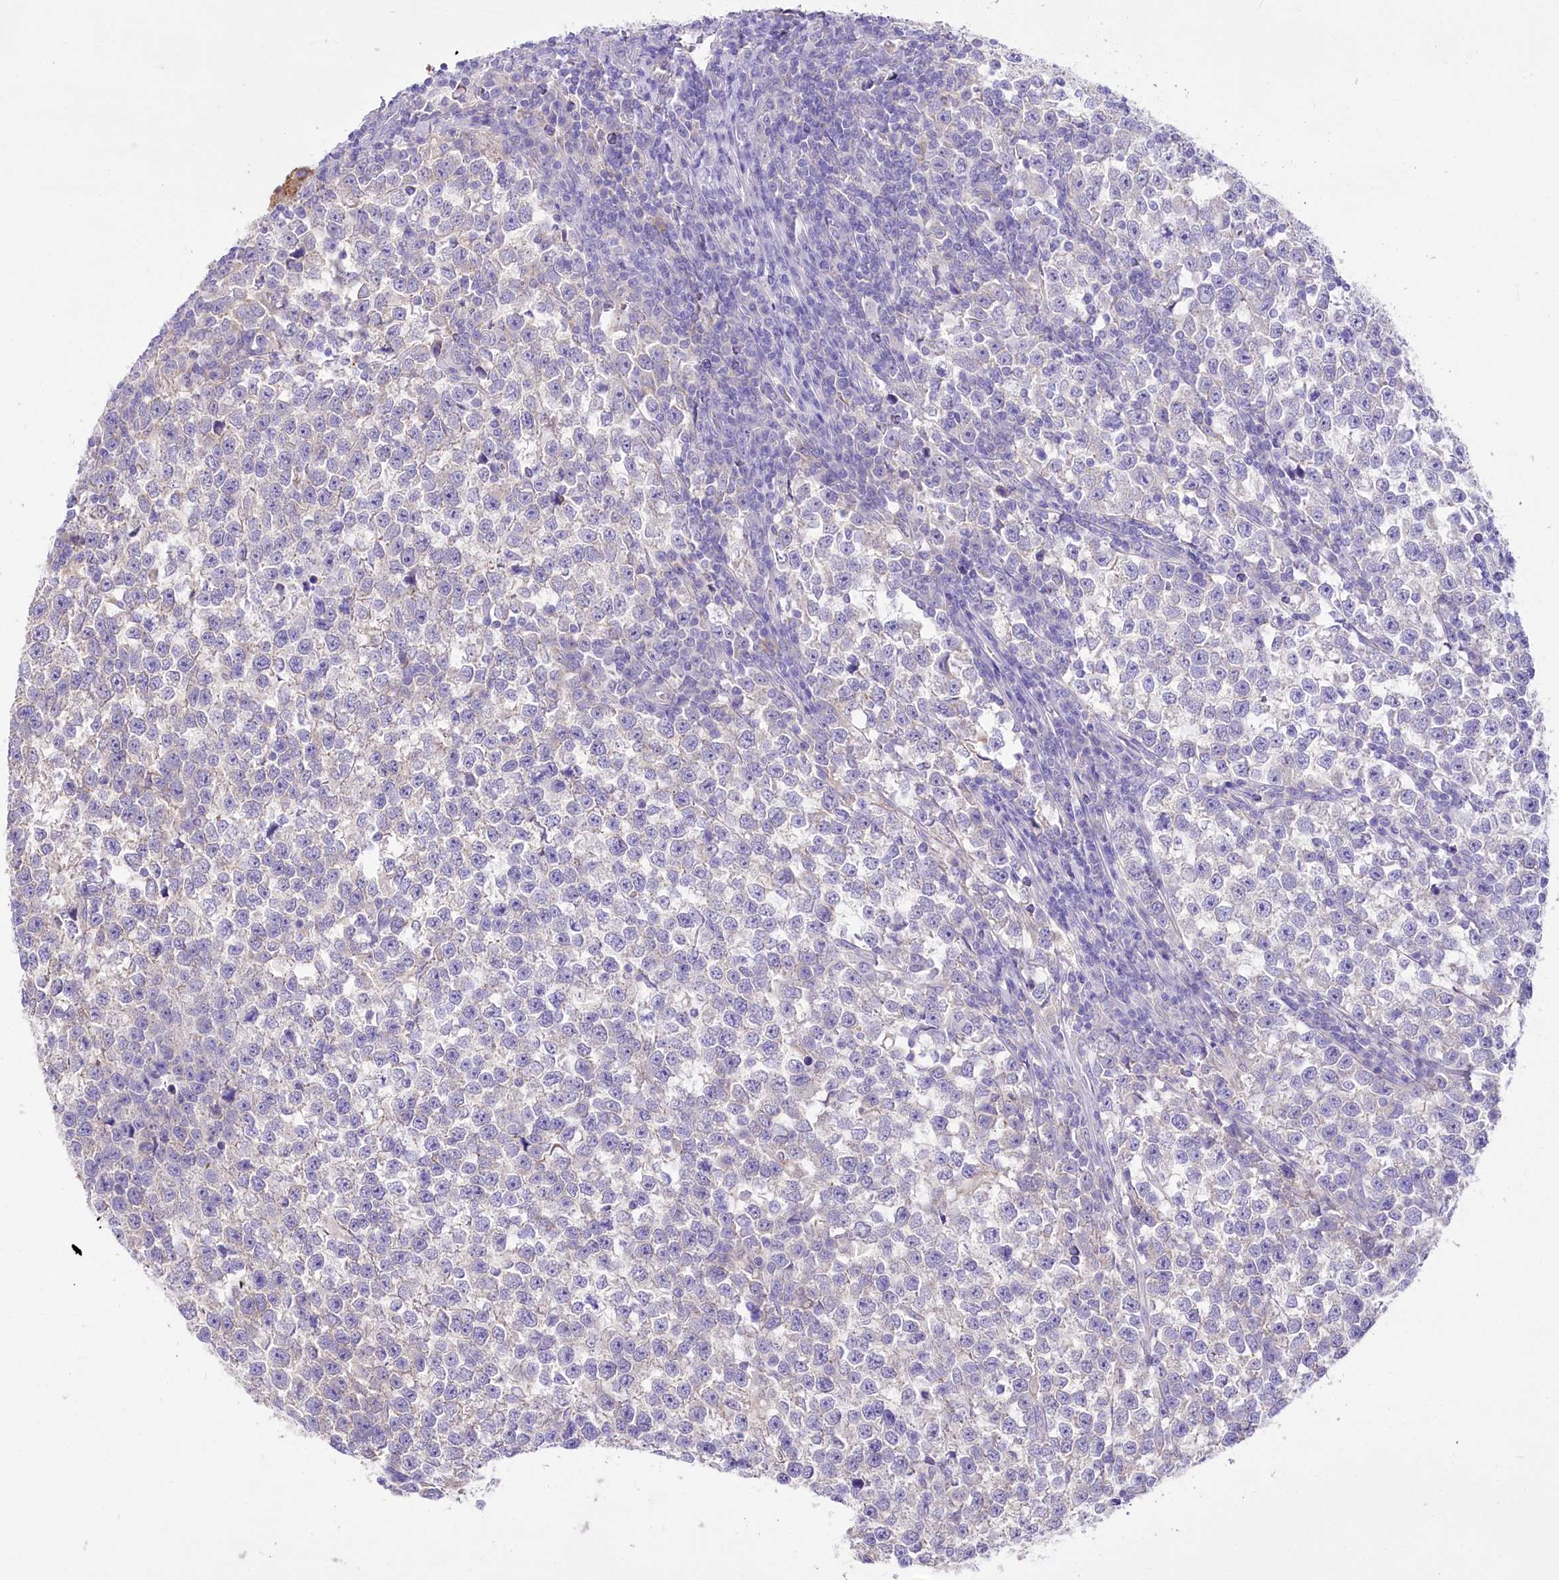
{"staining": {"intensity": "negative", "quantity": "none", "location": "none"}, "tissue": "testis cancer", "cell_type": "Tumor cells", "image_type": "cancer", "snomed": [{"axis": "morphology", "description": "Normal tissue, NOS"}, {"axis": "morphology", "description": "Seminoma, NOS"}, {"axis": "topography", "description": "Testis"}], "caption": "IHC histopathology image of testis cancer (seminoma) stained for a protein (brown), which shows no staining in tumor cells.", "gene": "LRRC34", "patient": {"sex": "male", "age": 43}}